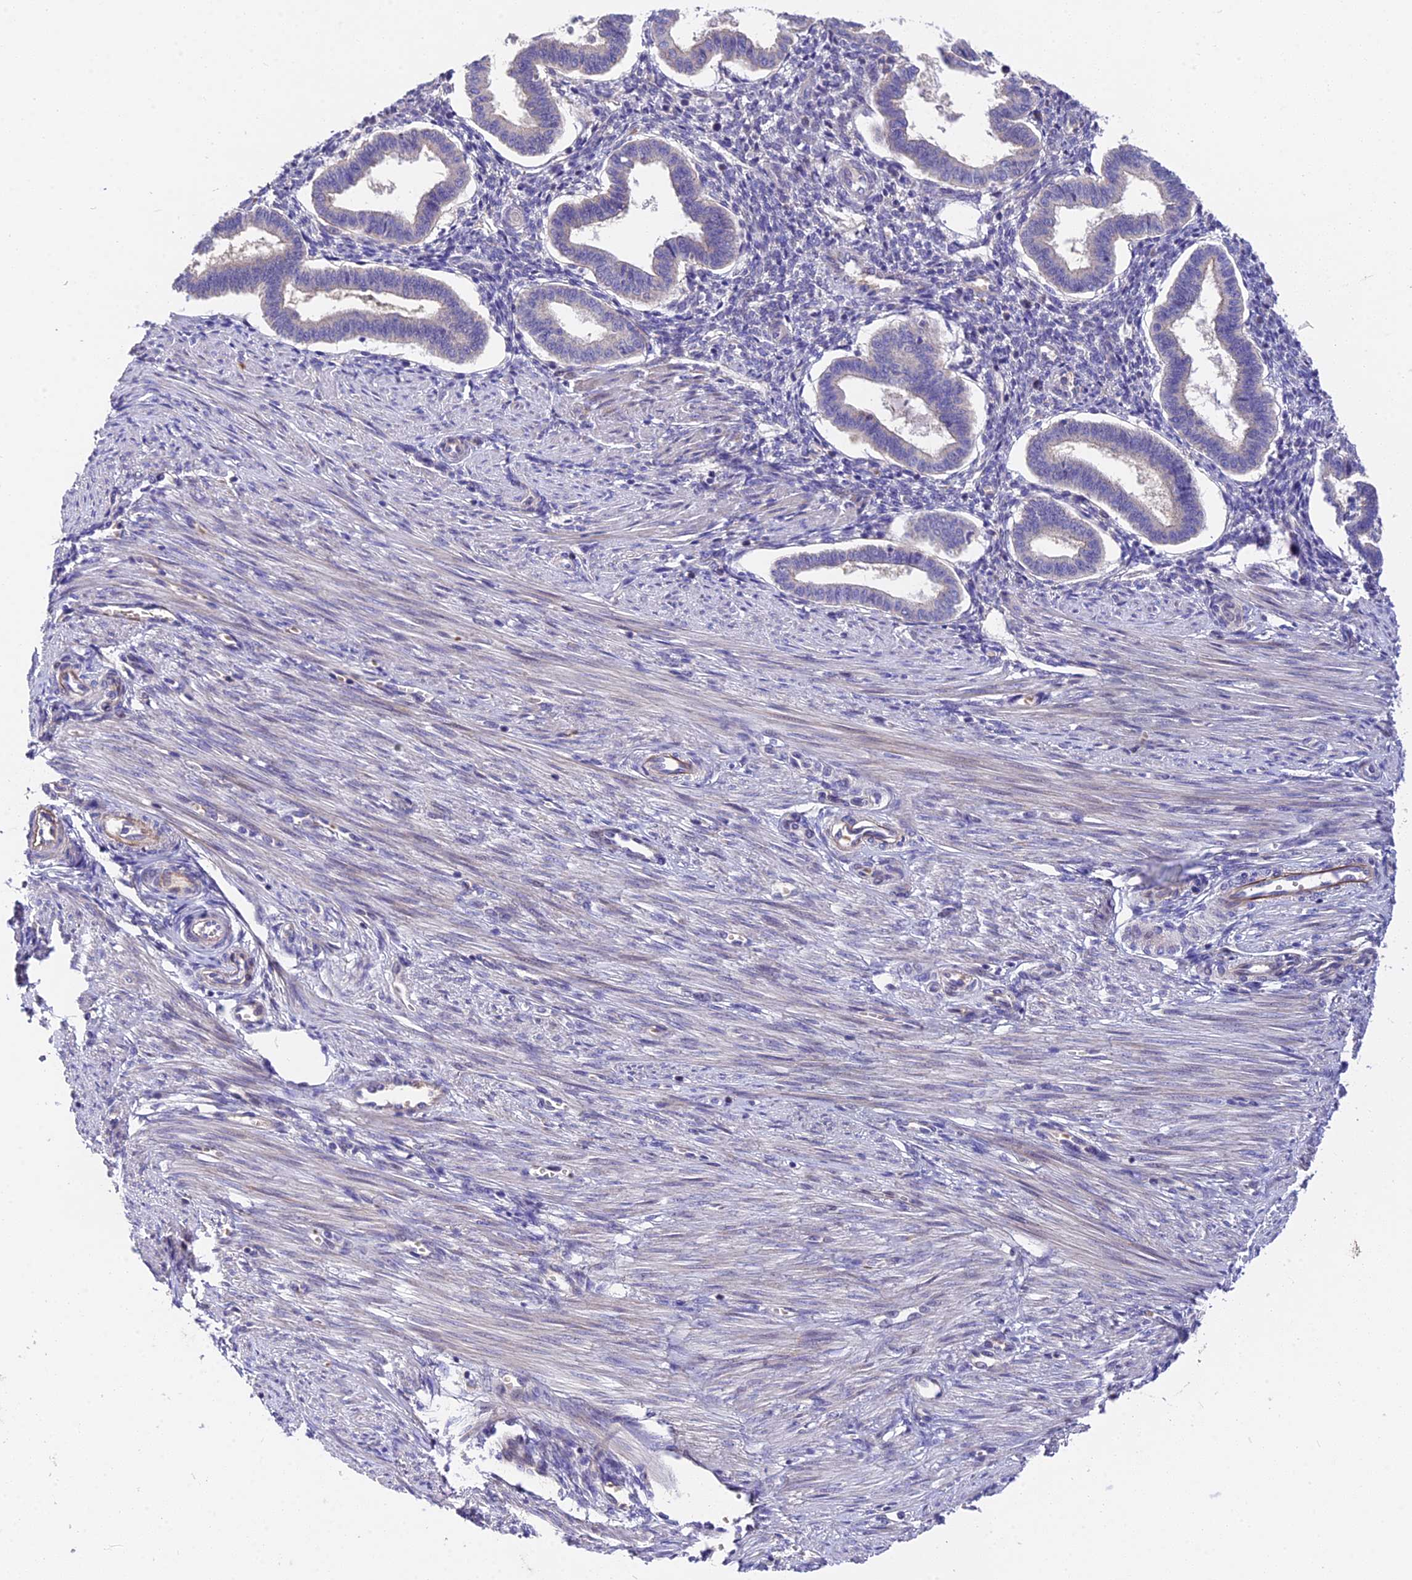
{"staining": {"intensity": "negative", "quantity": "none", "location": "none"}, "tissue": "endometrium", "cell_type": "Cells in endometrial stroma", "image_type": "normal", "snomed": [{"axis": "morphology", "description": "Normal tissue, NOS"}, {"axis": "topography", "description": "Endometrium"}], "caption": "Immunohistochemistry micrograph of benign endometrium: human endometrium stained with DAB (3,3'-diaminobenzidine) reveals no significant protein expression in cells in endometrial stroma.", "gene": "TRMT1", "patient": {"sex": "female", "age": 24}}